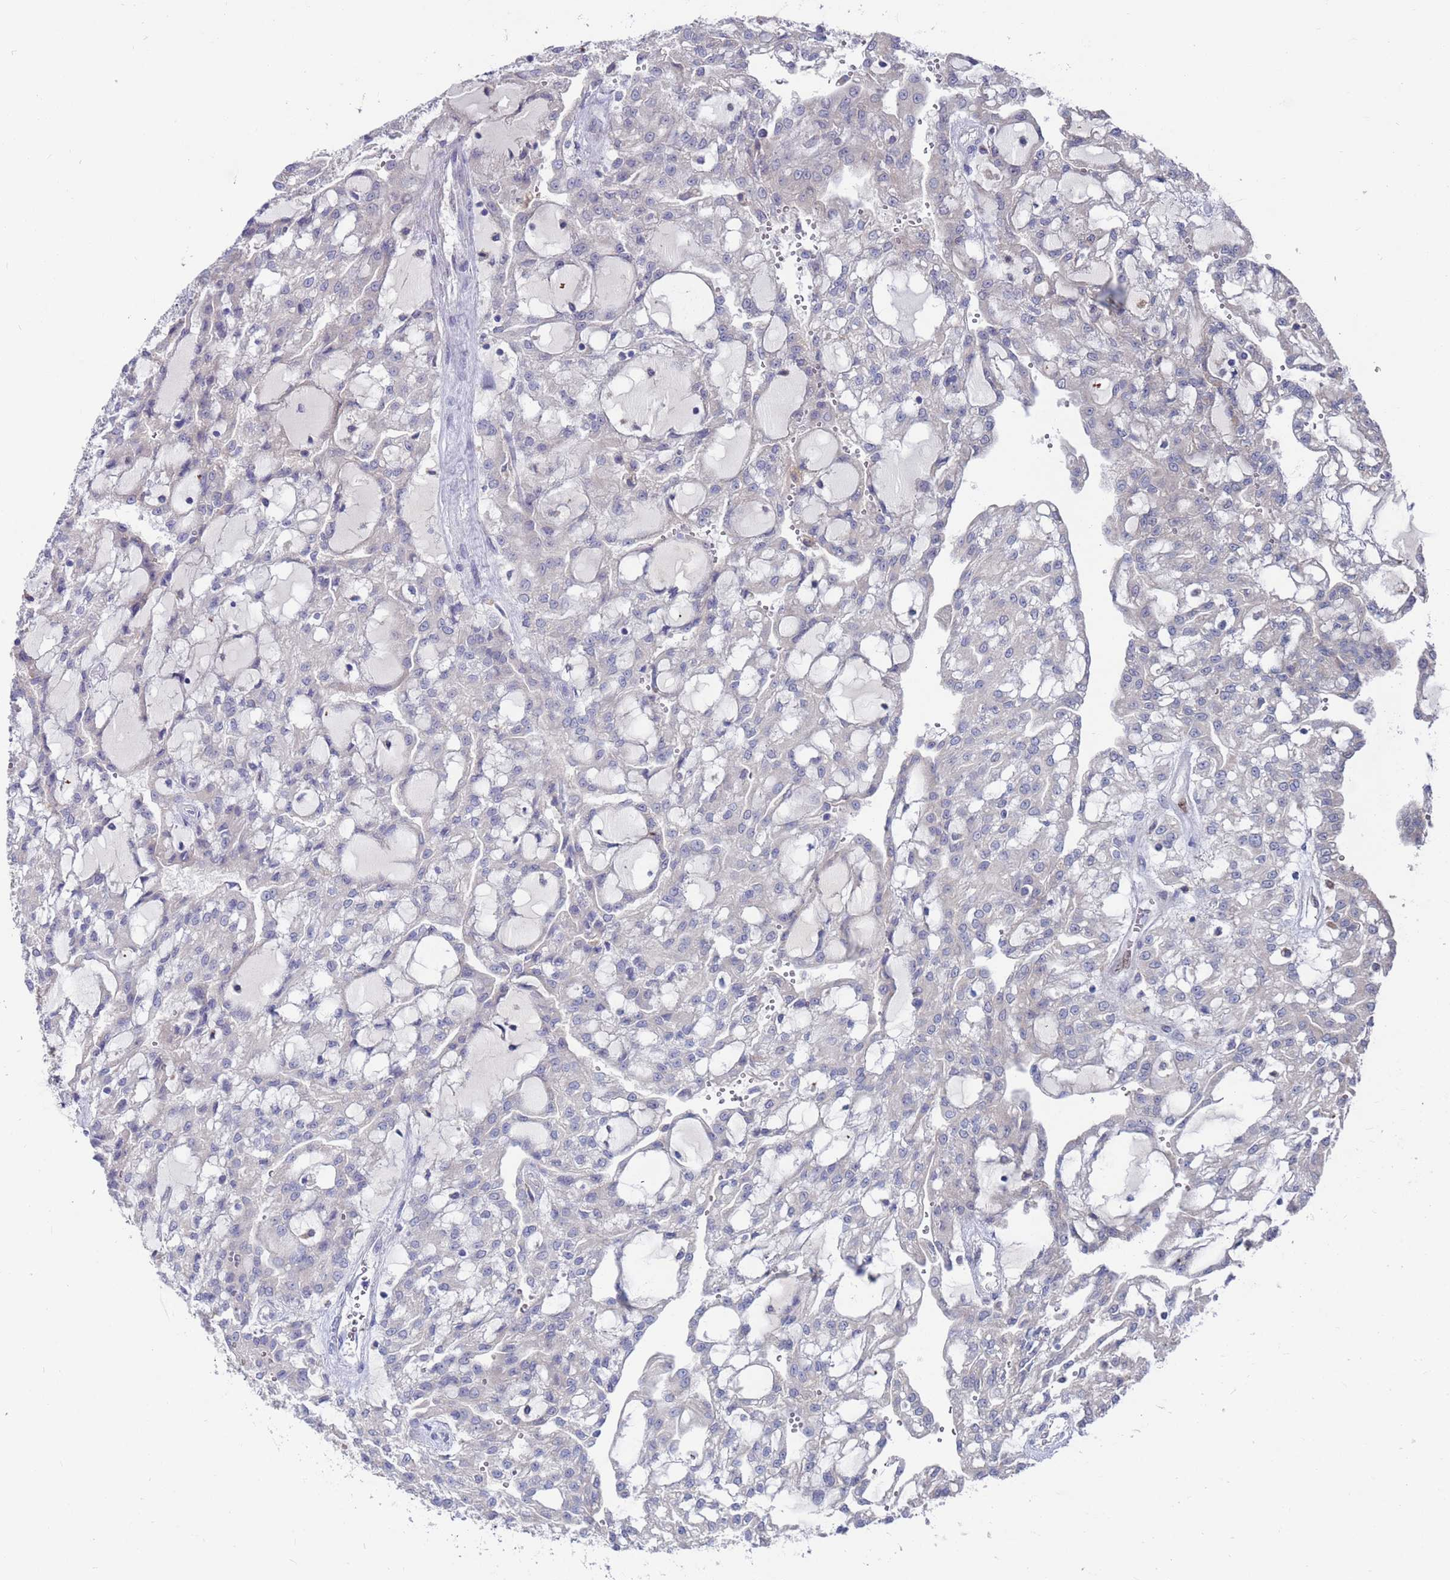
{"staining": {"intensity": "negative", "quantity": "none", "location": "none"}, "tissue": "renal cancer", "cell_type": "Tumor cells", "image_type": "cancer", "snomed": [{"axis": "morphology", "description": "Adenocarcinoma, NOS"}, {"axis": "topography", "description": "Kidney"}], "caption": "This is a image of immunohistochemistry staining of renal cancer (adenocarcinoma), which shows no expression in tumor cells.", "gene": "FBXO27", "patient": {"sex": "male", "age": 63}}